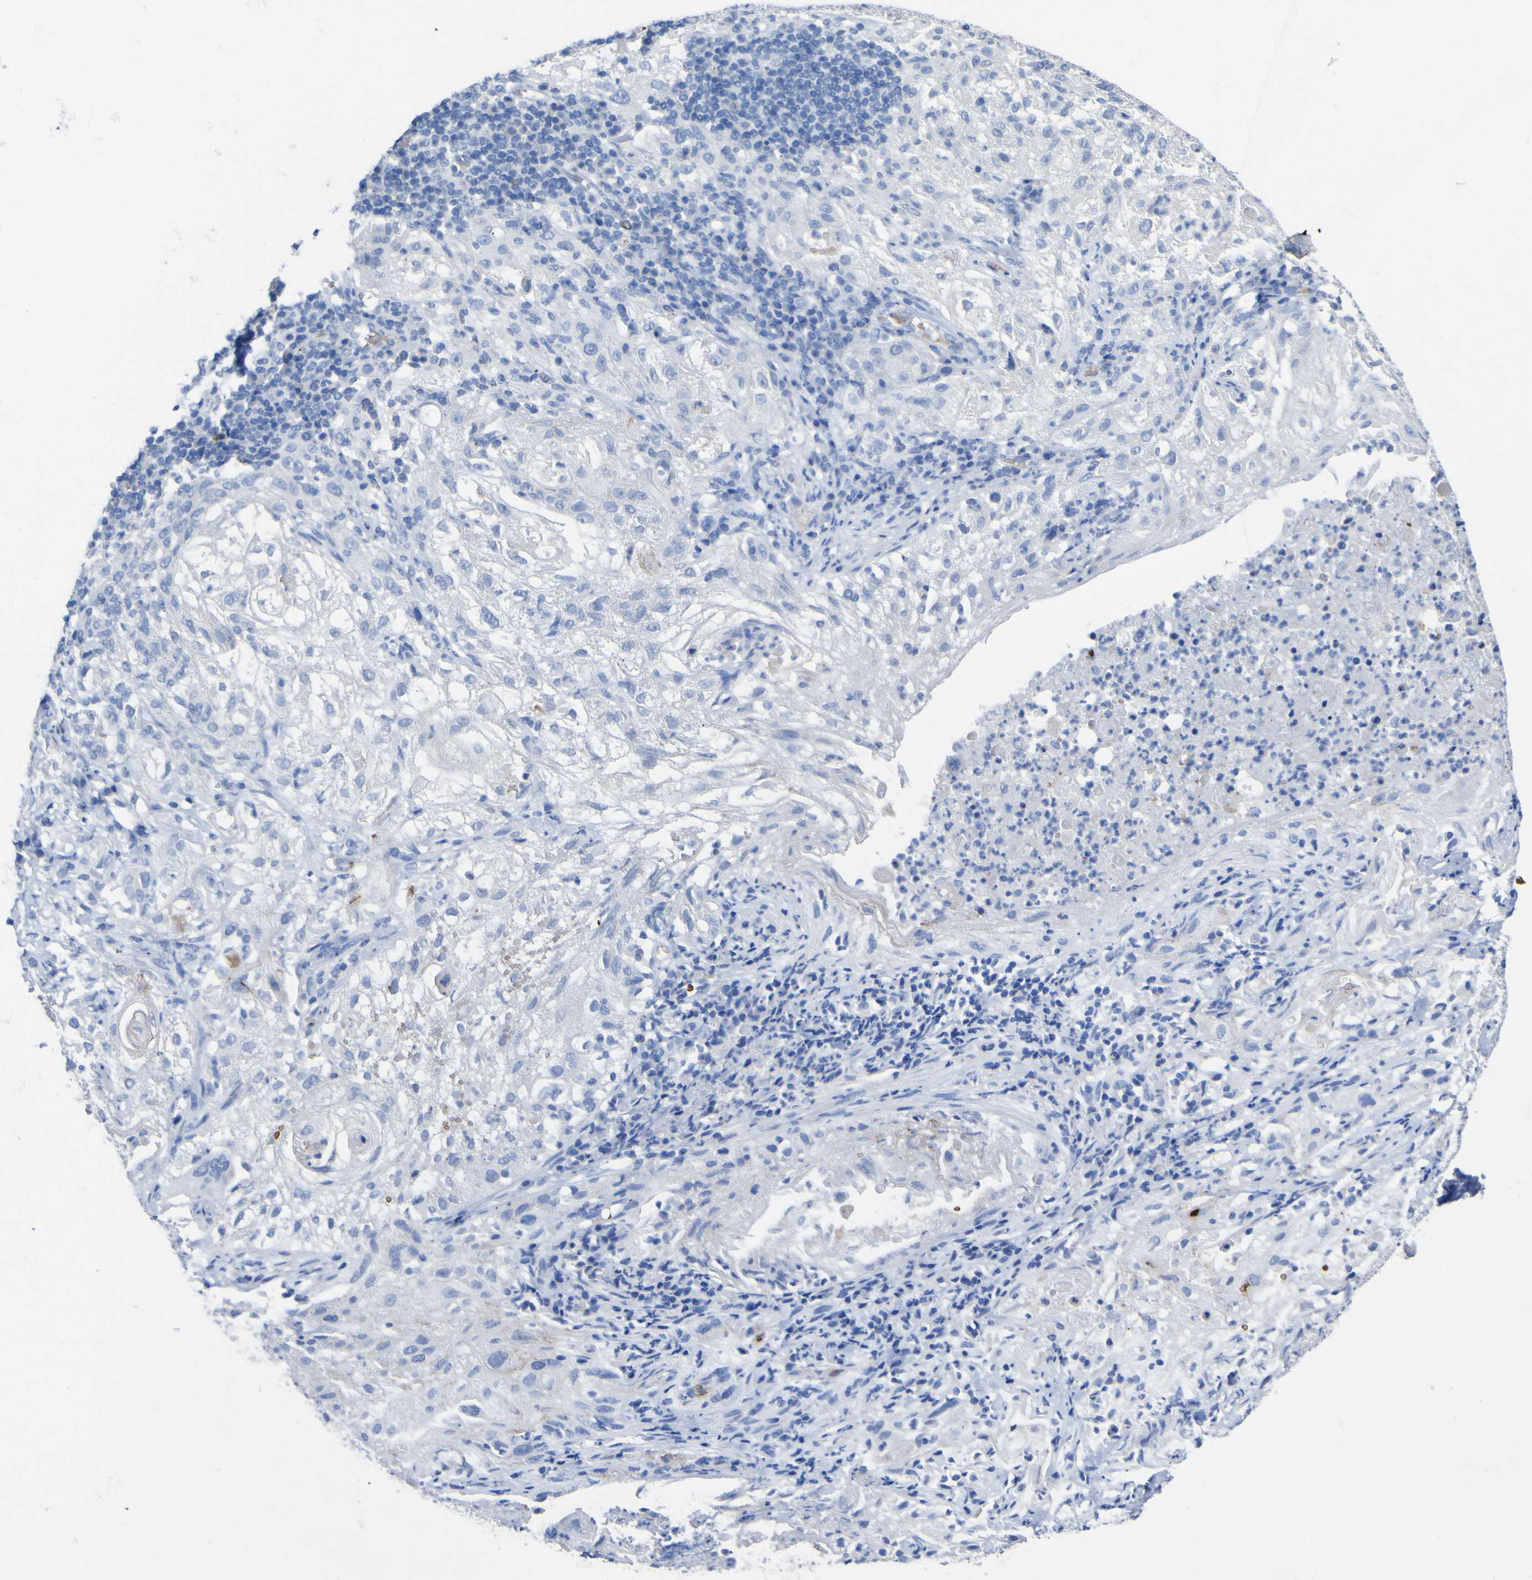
{"staining": {"intensity": "negative", "quantity": "none", "location": "none"}, "tissue": "lung cancer", "cell_type": "Tumor cells", "image_type": "cancer", "snomed": [{"axis": "morphology", "description": "Inflammation, NOS"}, {"axis": "morphology", "description": "Squamous cell carcinoma, NOS"}, {"axis": "topography", "description": "Lymph node"}, {"axis": "topography", "description": "Soft tissue"}, {"axis": "topography", "description": "Lung"}], "caption": "Immunohistochemical staining of human lung cancer (squamous cell carcinoma) demonstrates no significant positivity in tumor cells.", "gene": "GCM1", "patient": {"sex": "male", "age": 66}}